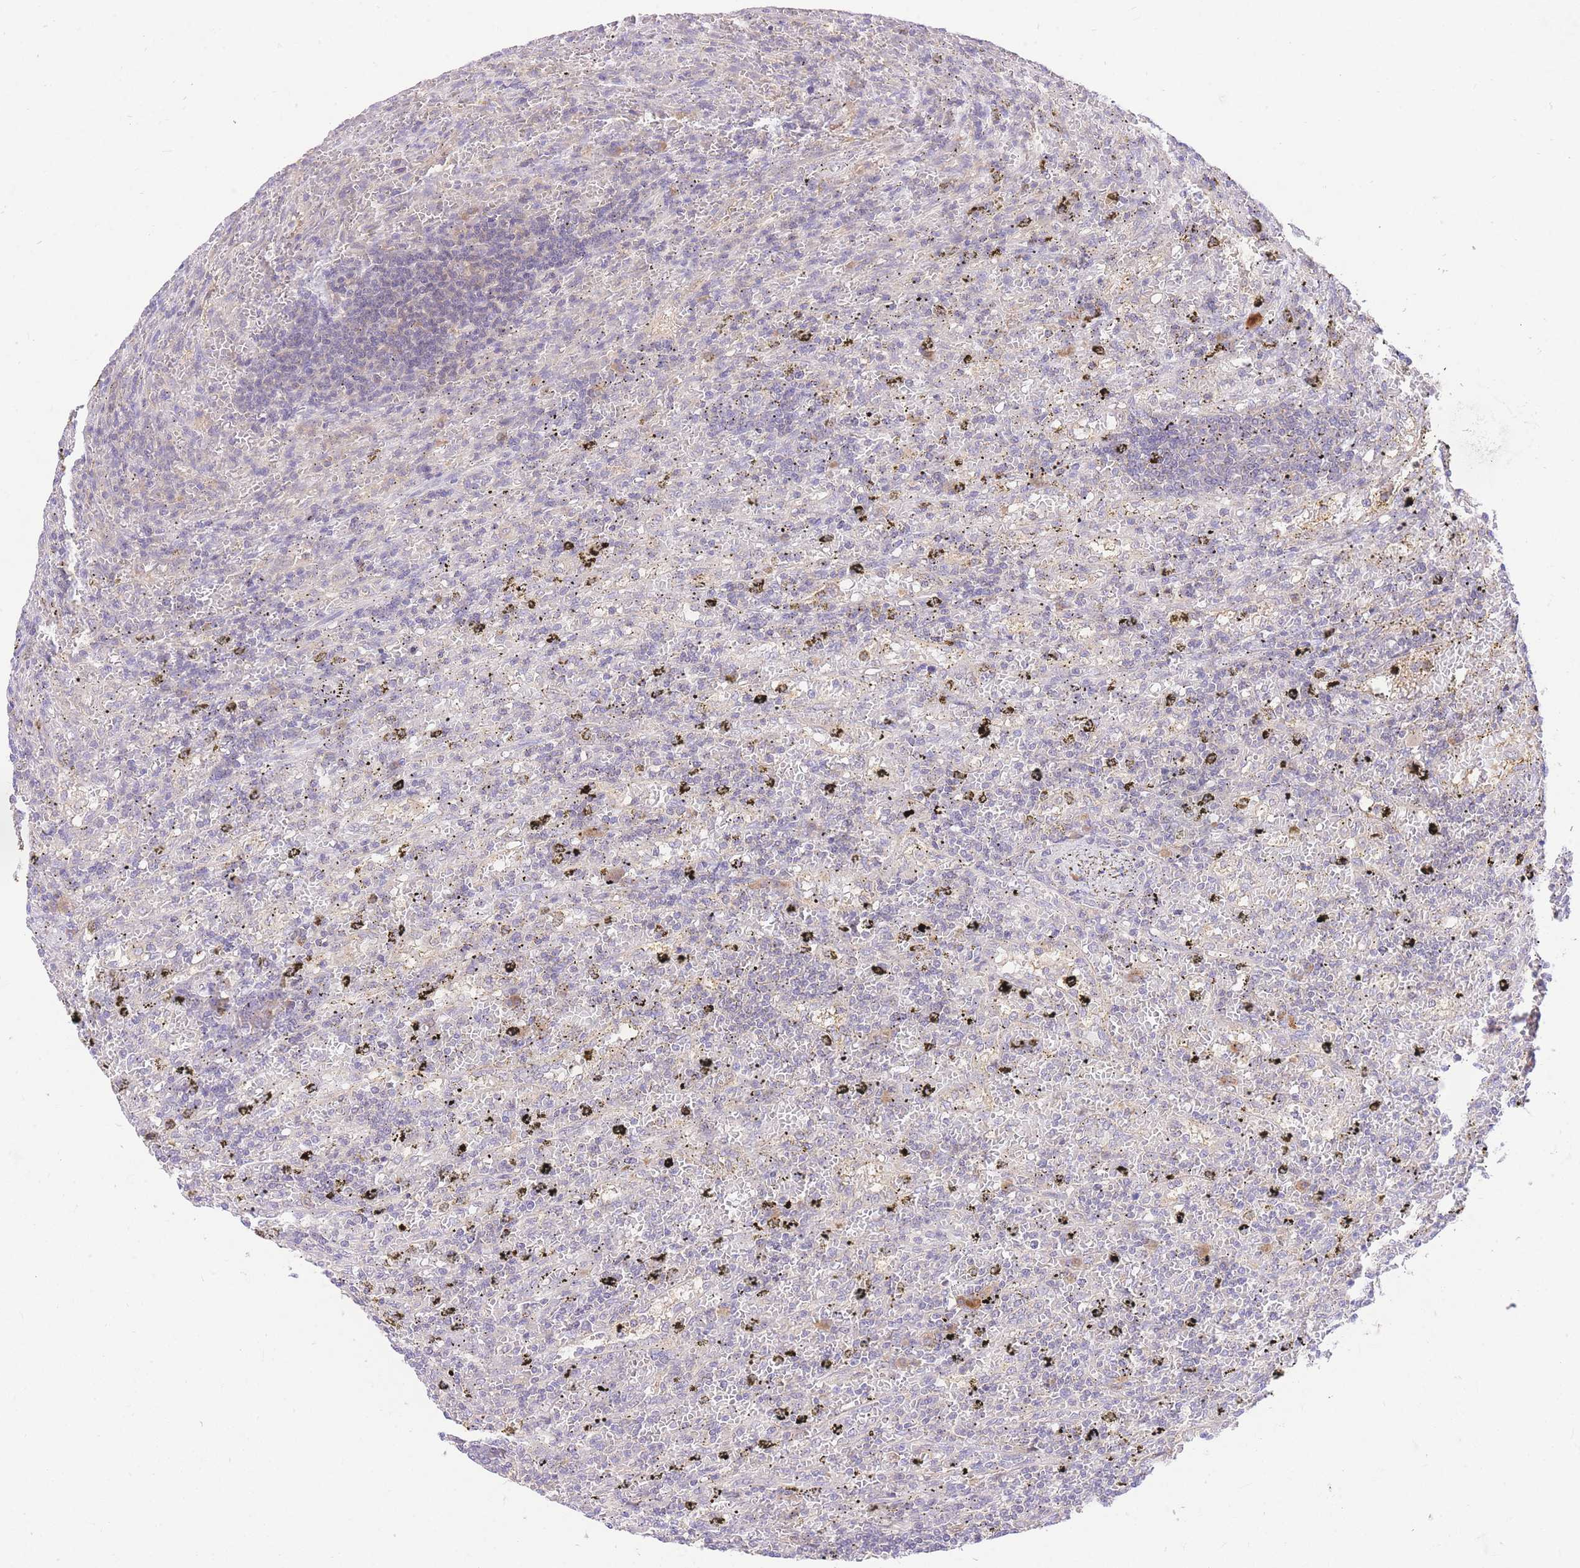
{"staining": {"intensity": "negative", "quantity": "none", "location": "none"}, "tissue": "lymphoma", "cell_type": "Tumor cells", "image_type": "cancer", "snomed": [{"axis": "morphology", "description": "Malignant lymphoma, non-Hodgkin's type, Low grade"}, {"axis": "topography", "description": "Spleen"}], "caption": "Immunohistochemistry (IHC) micrograph of malignant lymphoma, non-Hodgkin's type (low-grade) stained for a protein (brown), which displays no positivity in tumor cells. The staining is performed using DAB (3,3'-diaminobenzidine) brown chromogen with nuclei counter-stained in using hematoxylin.", "gene": "LIPH", "patient": {"sex": "male", "age": 76}}